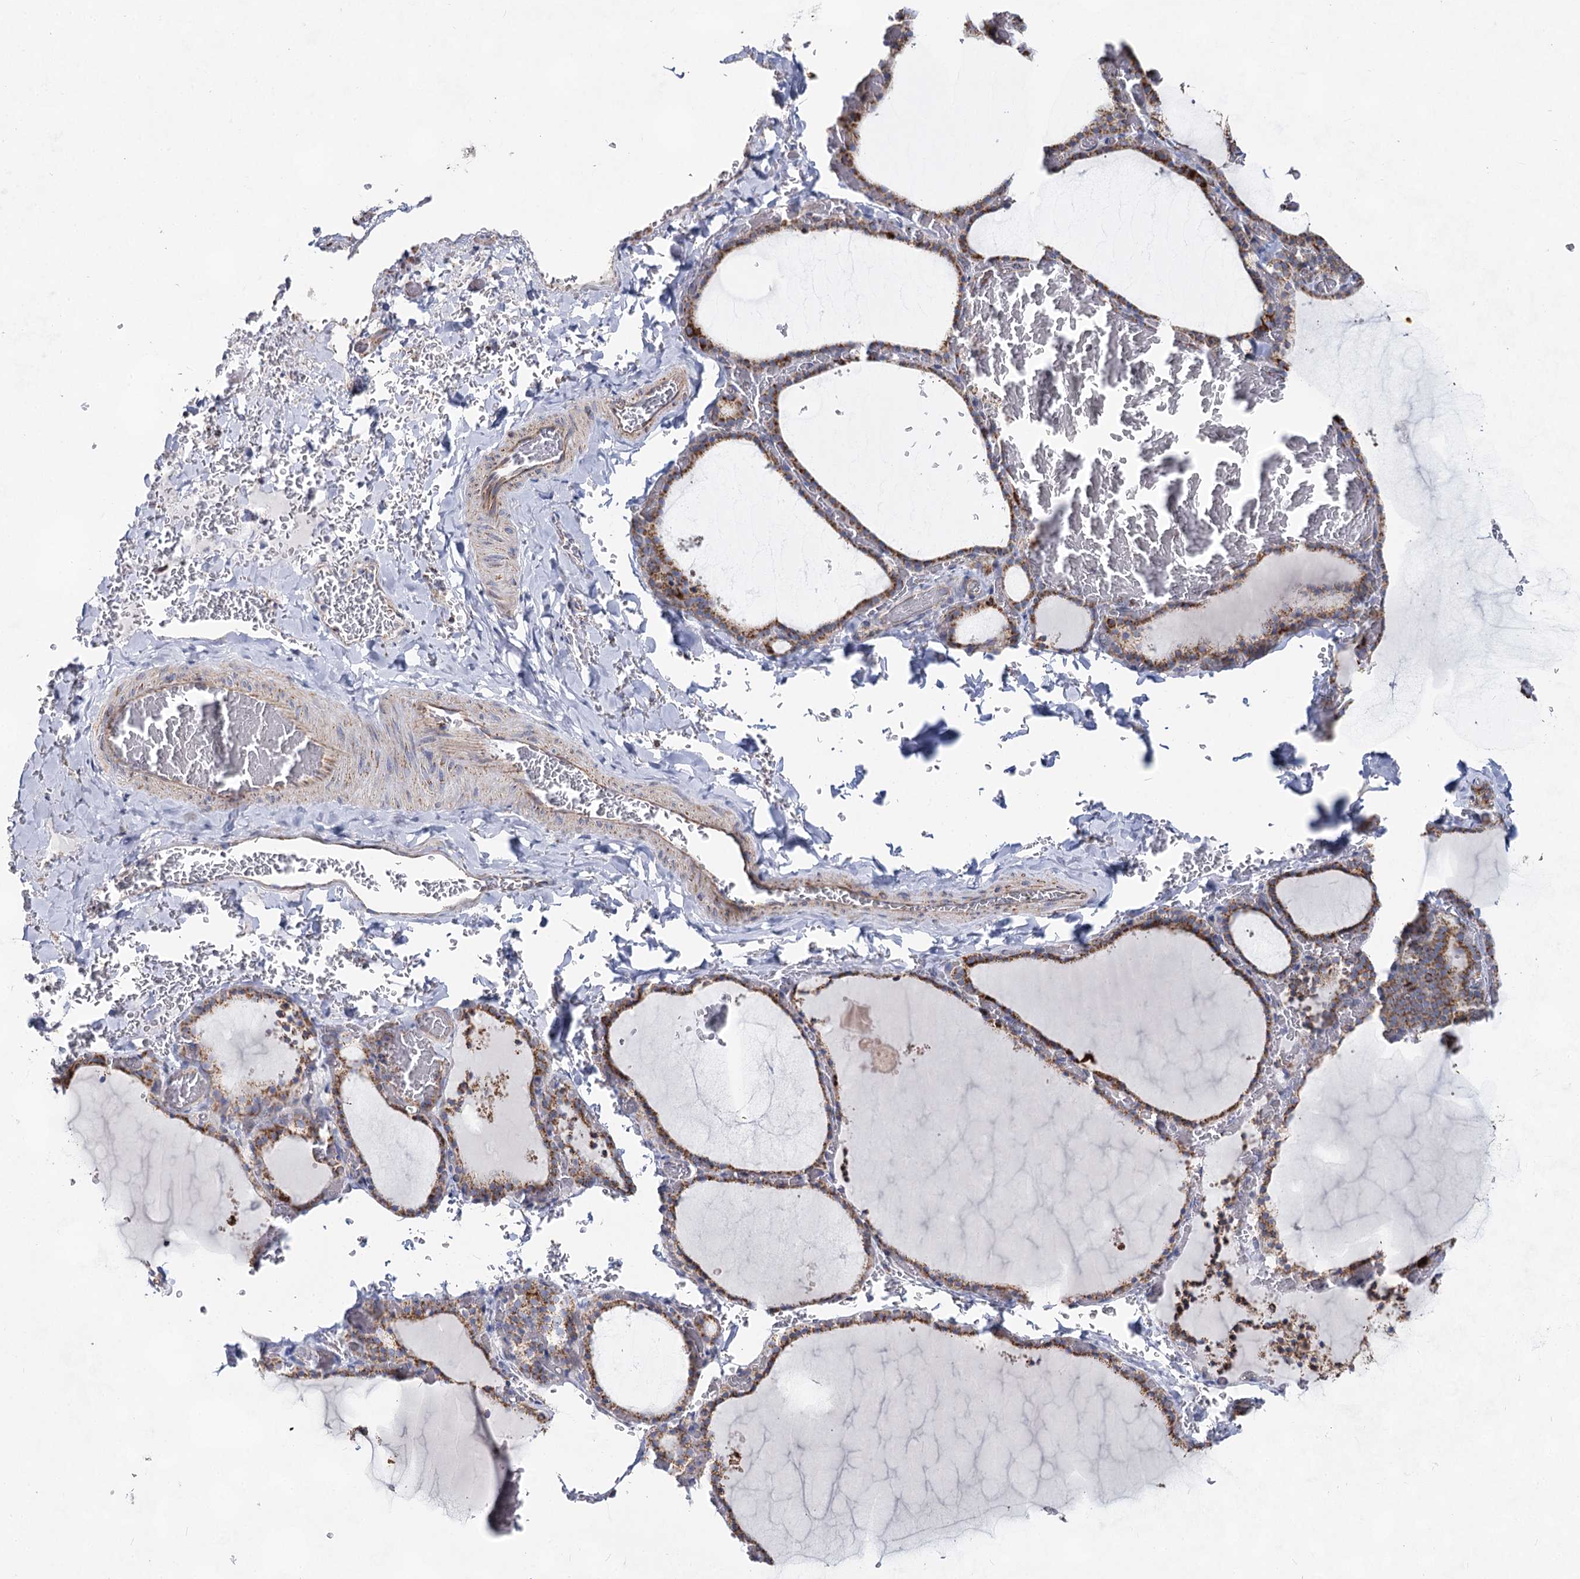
{"staining": {"intensity": "moderate", "quantity": ">75%", "location": "cytoplasmic/membranous"}, "tissue": "thyroid gland", "cell_type": "Glandular cells", "image_type": "normal", "snomed": [{"axis": "morphology", "description": "Normal tissue, NOS"}, {"axis": "topography", "description": "Thyroid gland"}], "caption": "Thyroid gland stained with DAB (3,3'-diaminobenzidine) immunohistochemistry (IHC) demonstrates medium levels of moderate cytoplasmic/membranous staining in approximately >75% of glandular cells. Immunohistochemistry stains the protein in brown and the nuclei are stained blue.", "gene": "CCDC73", "patient": {"sex": "female", "age": 39}}